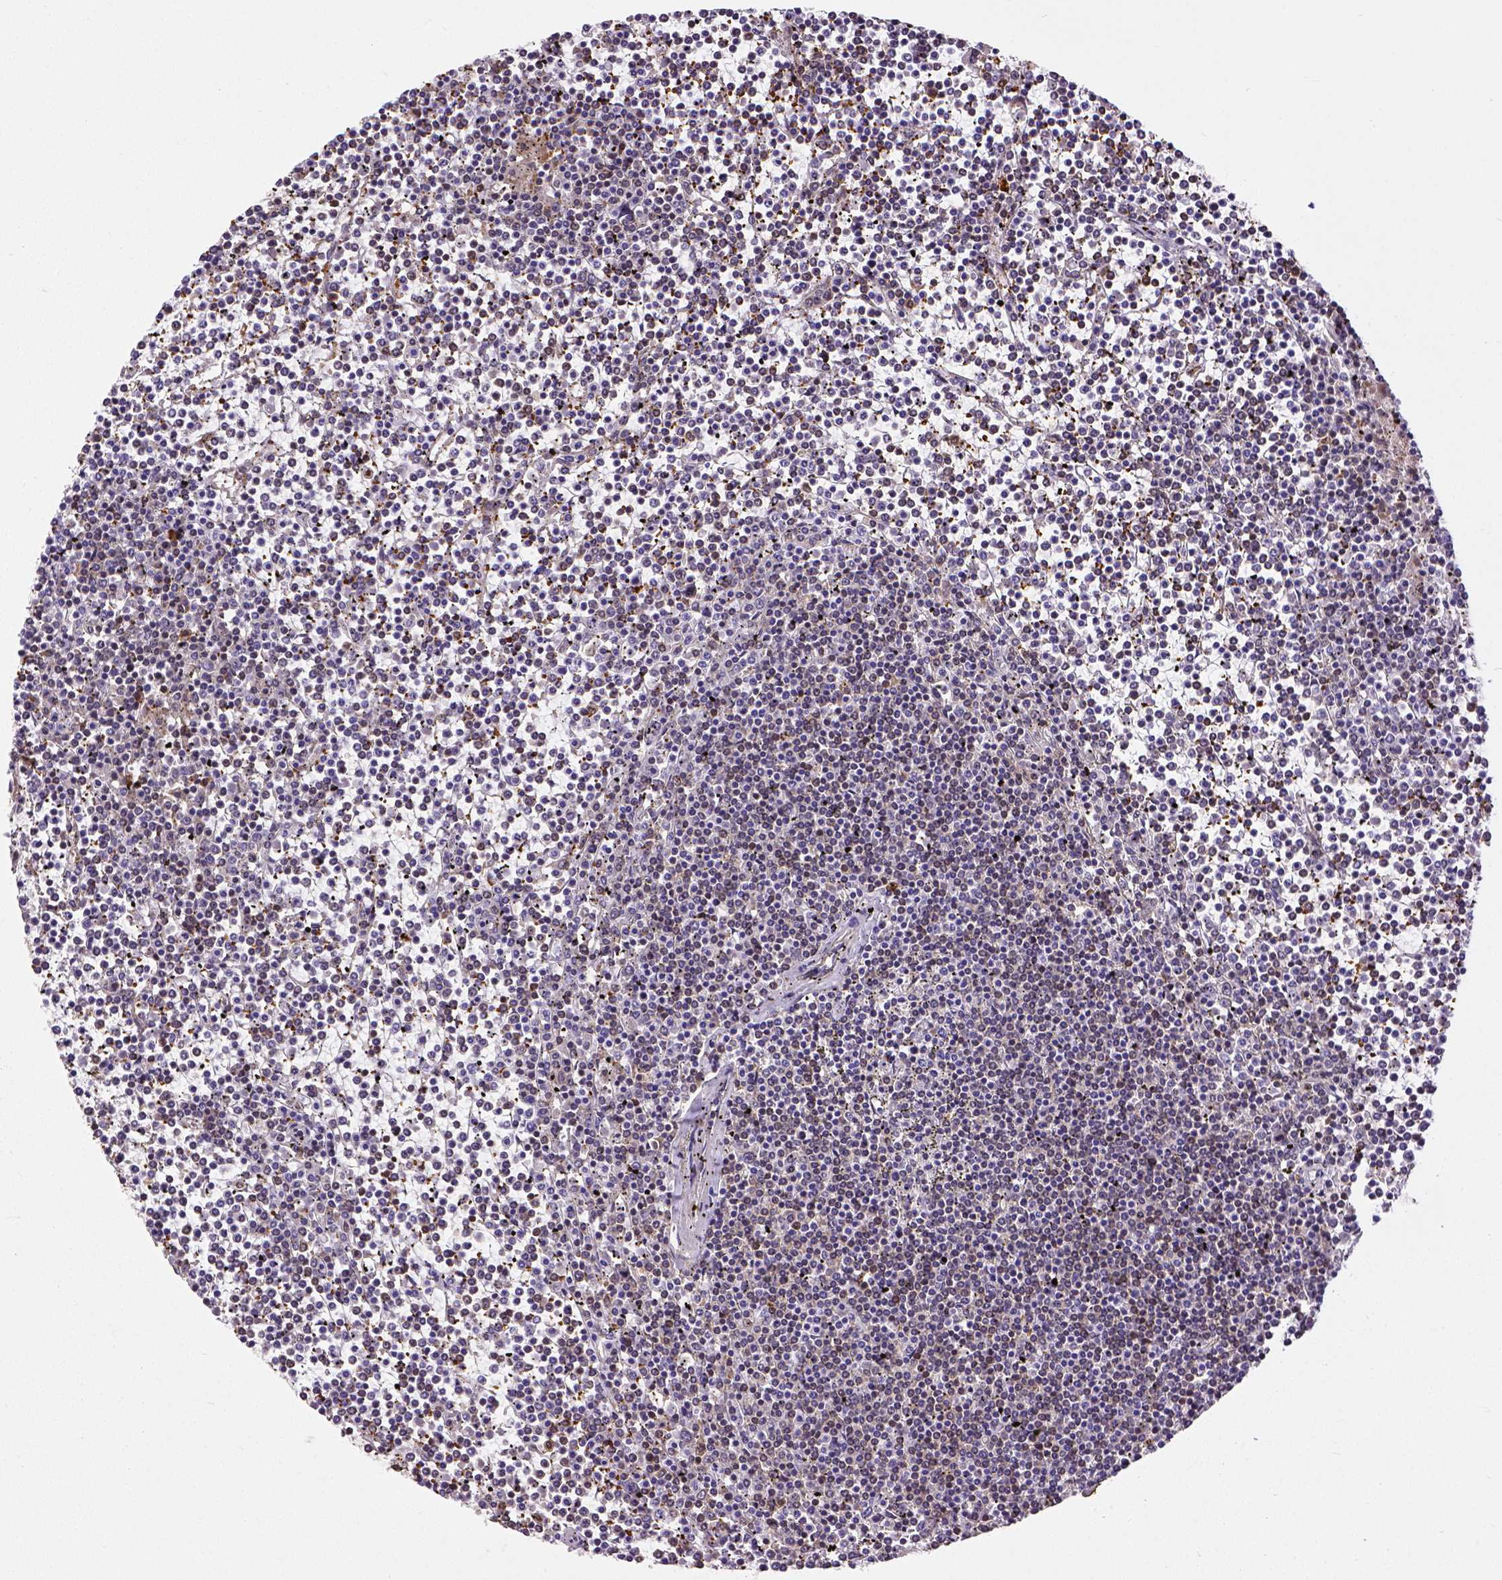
{"staining": {"intensity": "weak", "quantity": "<25%", "location": "cytoplasmic/membranous"}, "tissue": "lymphoma", "cell_type": "Tumor cells", "image_type": "cancer", "snomed": [{"axis": "morphology", "description": "Malignant lymphoma, non-Hodgkin's type, Low grade"}, {"axis": "topography", "description": "Spleen"}], "caption": "Immunohistochemistry (IHC) of low-grade malignant lymphoma, non-Hodgkin's type exhibits no positivity in tumor cells.", "gene": "MTDH", "patient": {"sex": "female", "age": 19}}